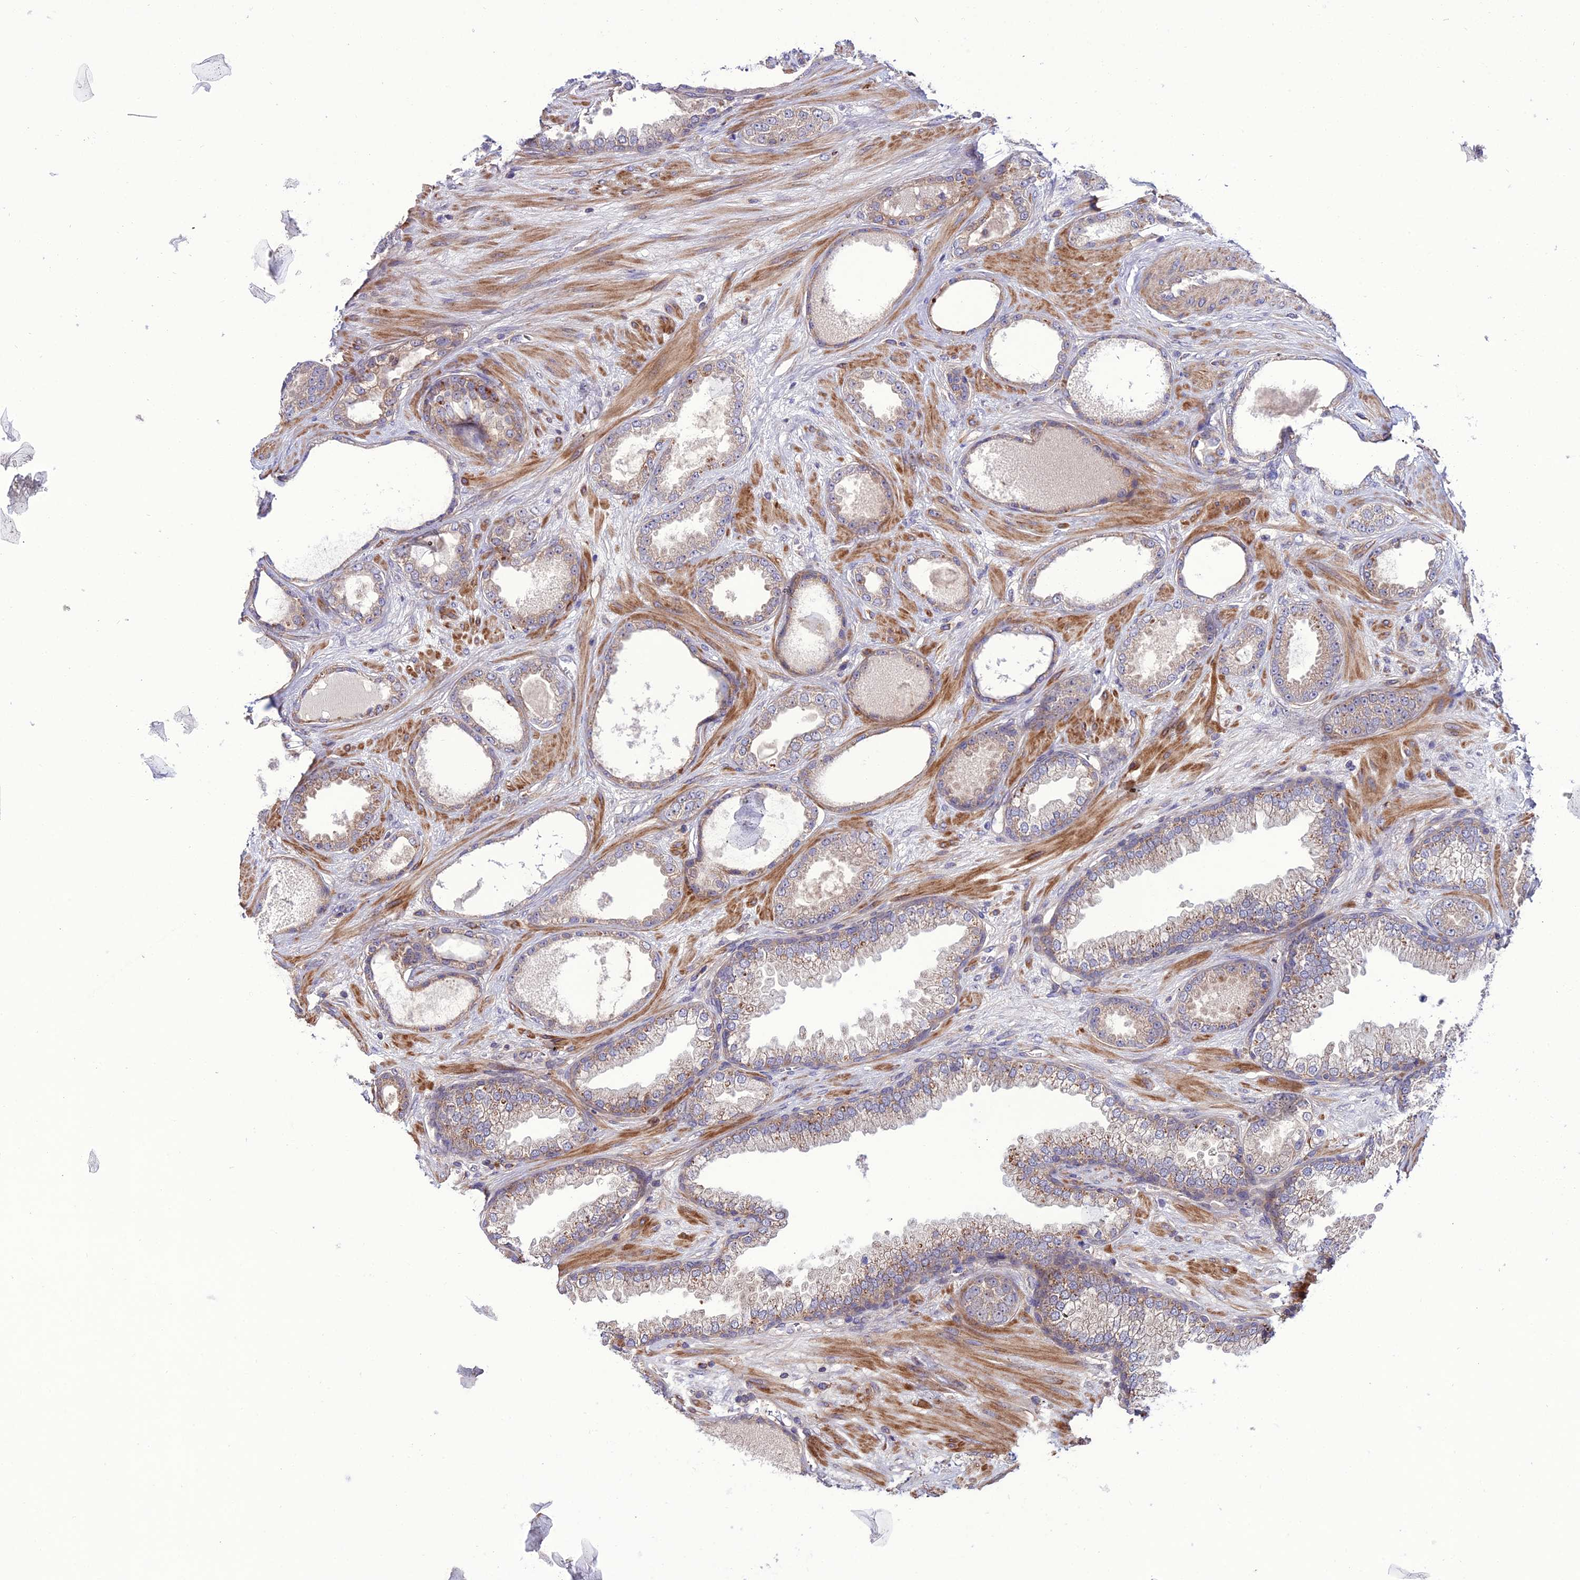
{"staining": {"intensity": "weak", "quantity": "<25%", "location": "cytoplasmic/membranous"}, "tissue": "prostate cancer", "cell_type": "Tumor cells", "image_type": "cancer", "snomed": [{"axis": "morphology", "description": "Adenocarcinoma, Low grade"}, {"axis": "topography", "description": "Prostate"}], "caption": "DAB (3,3'-diaminobenzidine) immunohistochemical staining of prostate cancer reveals no significant positivity in tumor cells.", "gene": "PPIL3", "patient": {"sex": "male", "age": 57}}